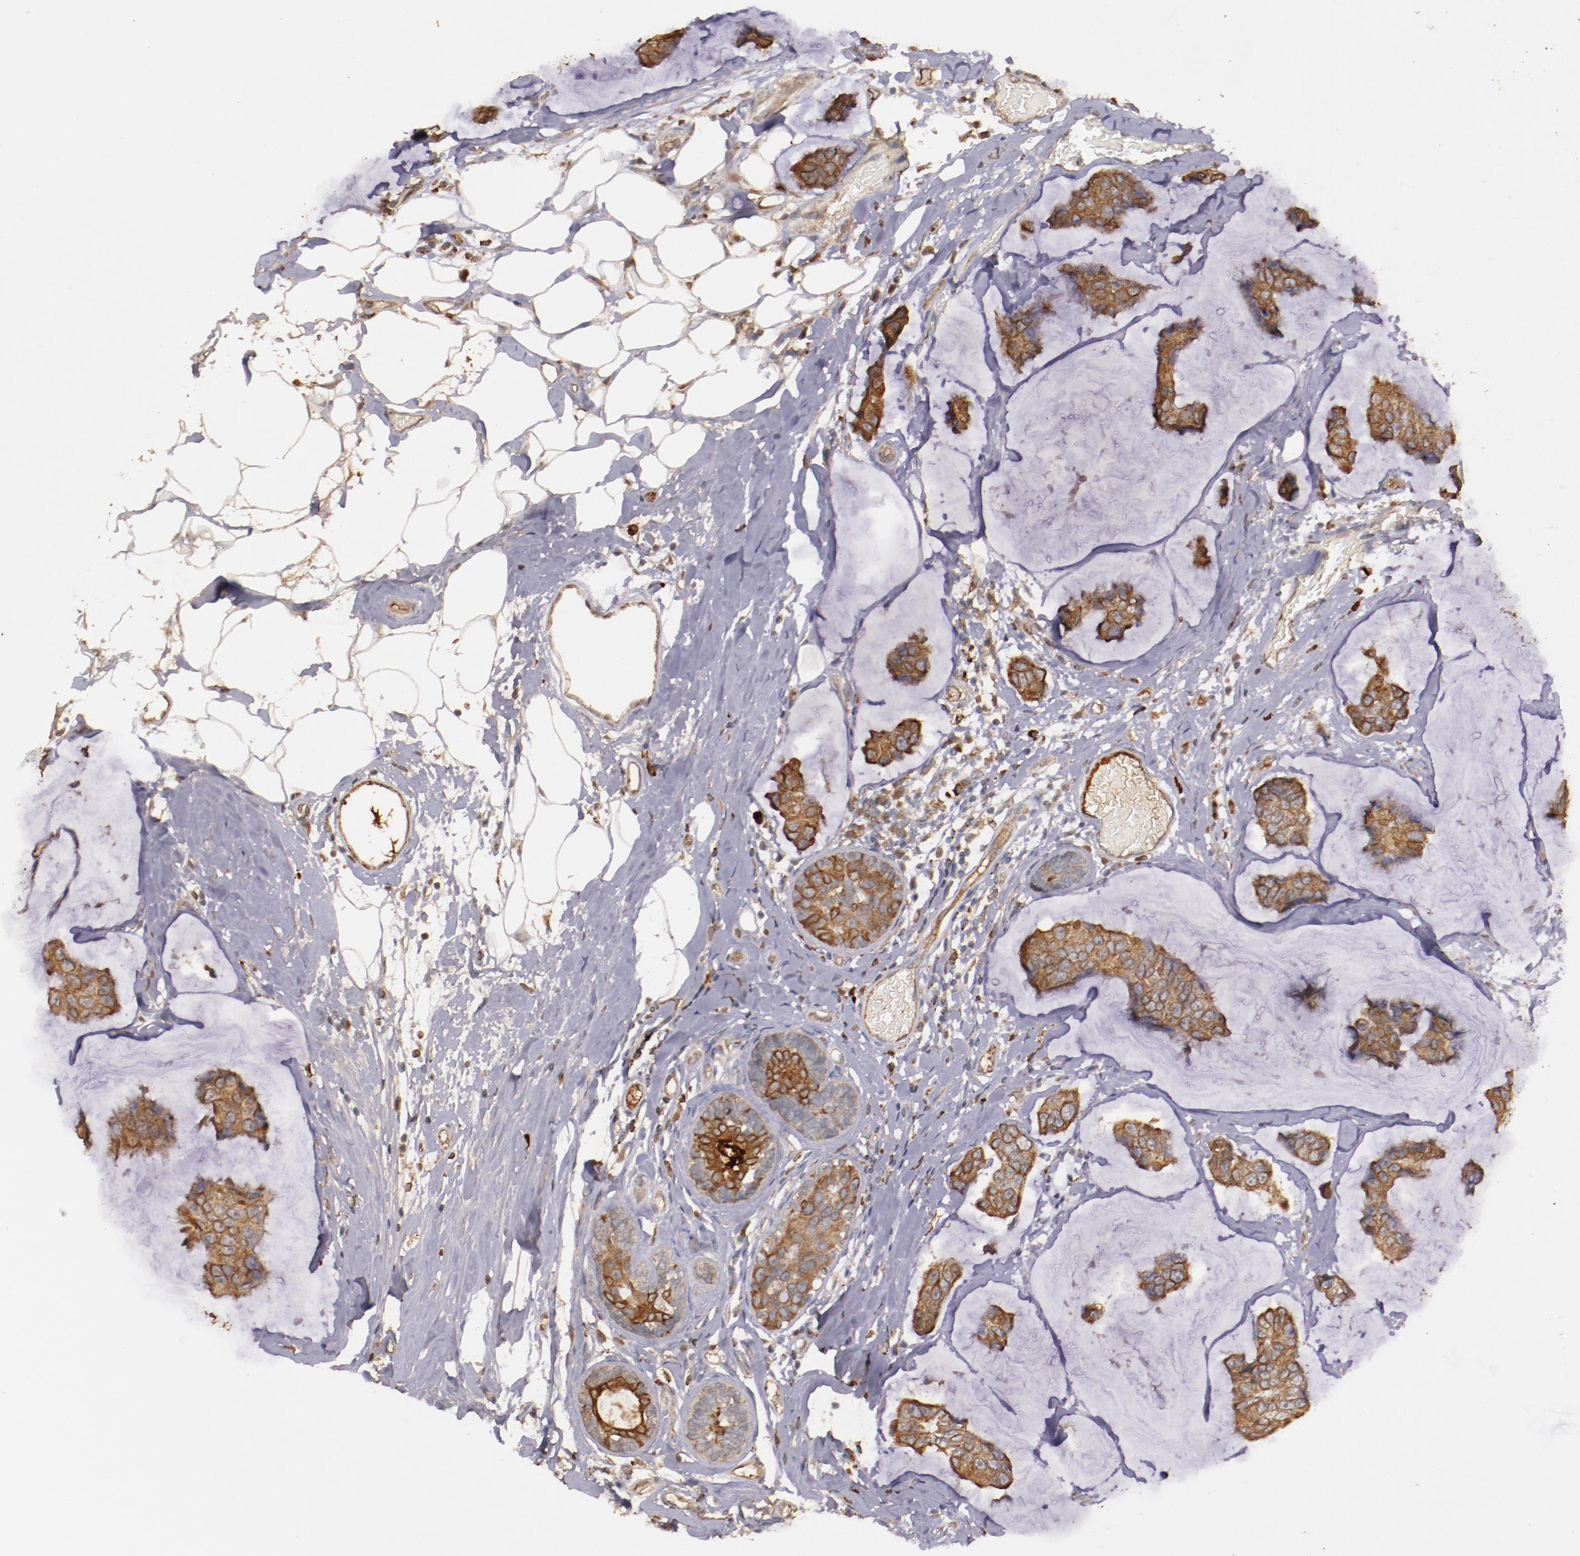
{"staining": {"intensity": "moderate", "quantity": ">75%", "location": "cytoplasmic/membranous"}, "tissue": "breast cancer", "cell_type": "Tumor cells", "image_type": "cancer", "snomed": [{"axis": "morphology", "description": "Normal tissue, NOS"}, {"axis": "morphology", "description": "Duct carcinoma"}, {"axis": "topography", "description": "Breast"}], "caption": "Tumor cells show medium levels of moderate cytoplasmic/membranous staining in approximately >75% of cells in human invasive ductal carcinoma (breast).", "gene": "SRRD", "patient": {"sex": "female", "age": 50}}